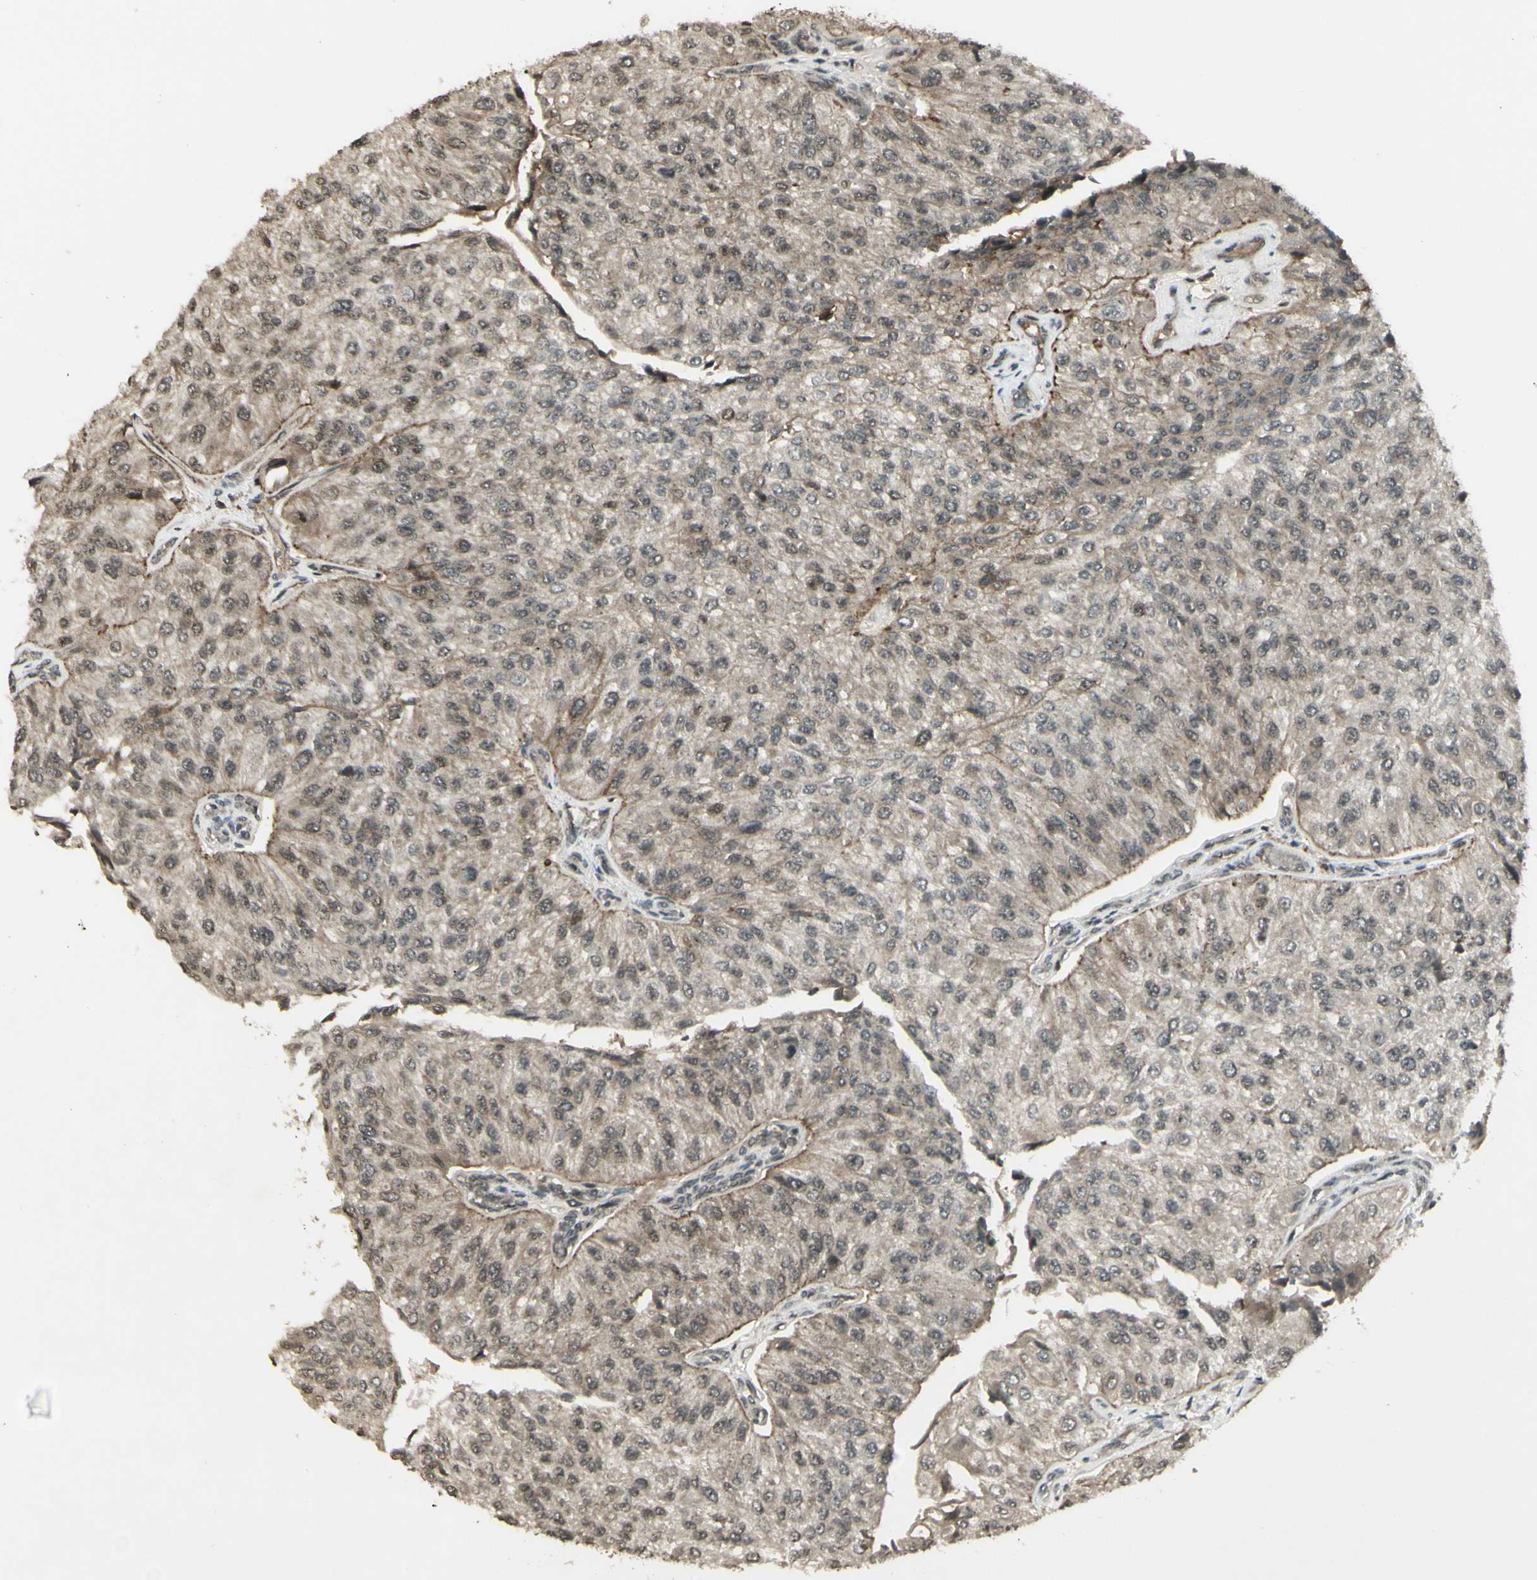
{"staining": {"intensity": "weak", "quantity": ">75%", "location": "cytoplasmic/membranous"}, "tissue": "urothelial cancer", "cell_type": "Tumor cells", "image_type": "cancer", "snomed": [{"axis": "morphology", "description": "Urothelial carcinoma, High grade"}, {"axis": "topography", "description": "Kidney"}, {"axis": "topography", "description": "Urinary bladder"}], "caption": "A micrograph of human urothelial cancer stained for a protein demonstrates weak cytoplasmic/membranous brown staining in tumor cells. The protein is shown in brown color, while the nuclei are stained blue.", "gene": "BLNK", "patient": {"sex": "male", "age": 77}}